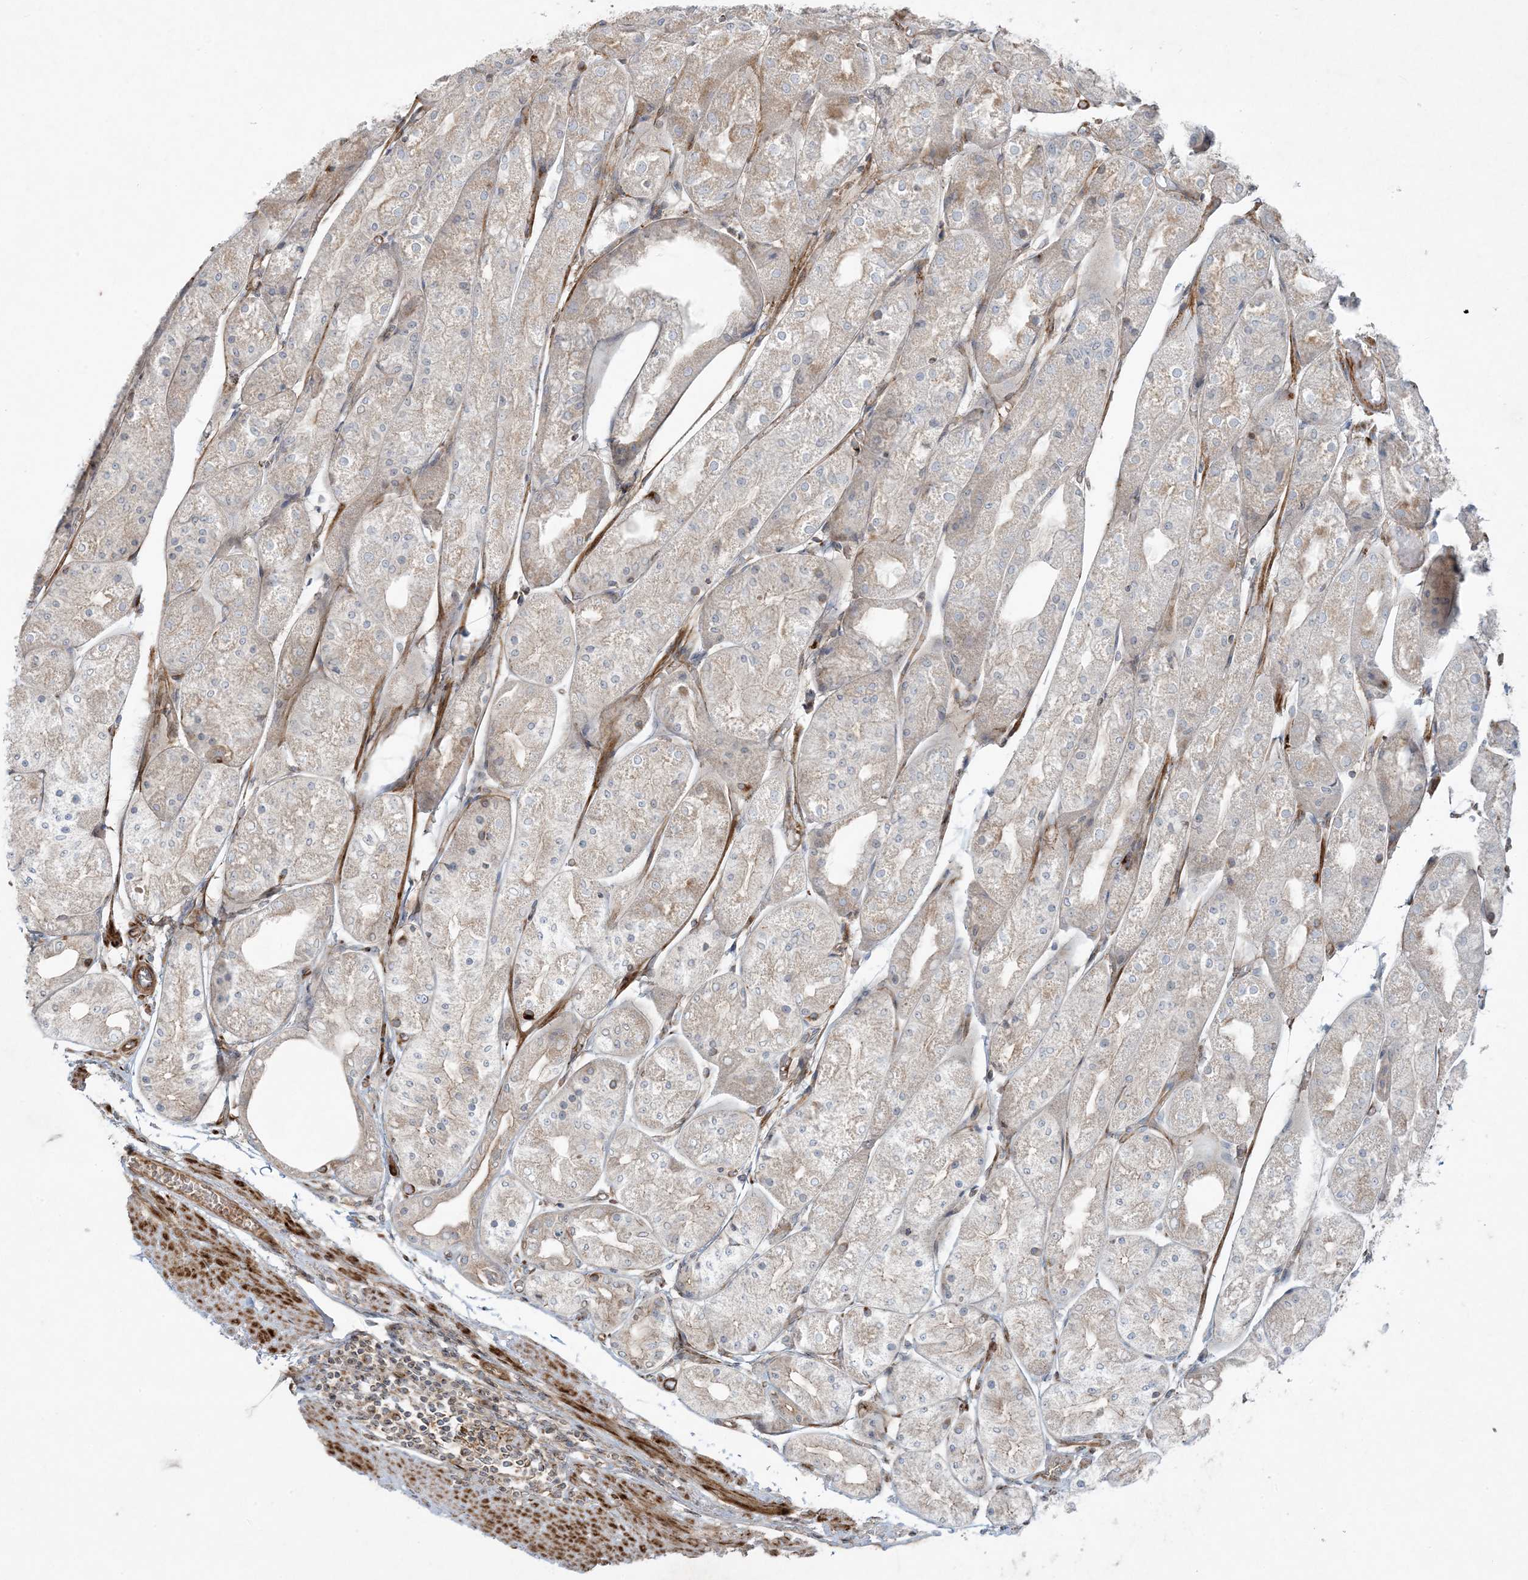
{"staining": {"intensity": "strong", "quantity": "25%-75%", "location": "cytoplasmic/membranous"}, "tissue": "stomach", "cell_type": "Glandular cells", "image_type": "normal", "snomed": [{"axis": "morphology", "description": "Normal tissue, NOS"}, {"axis": "topography", "description": "Stomach, upper"}], "caption": "Protein analysis of unremarkable stomach demonstrates strong cytoplasmic/membranous staining in approximately 25%-75% of glandular cells.", "gene": "PIK3R4", "patient": {"sex": "male", "age": 72}}